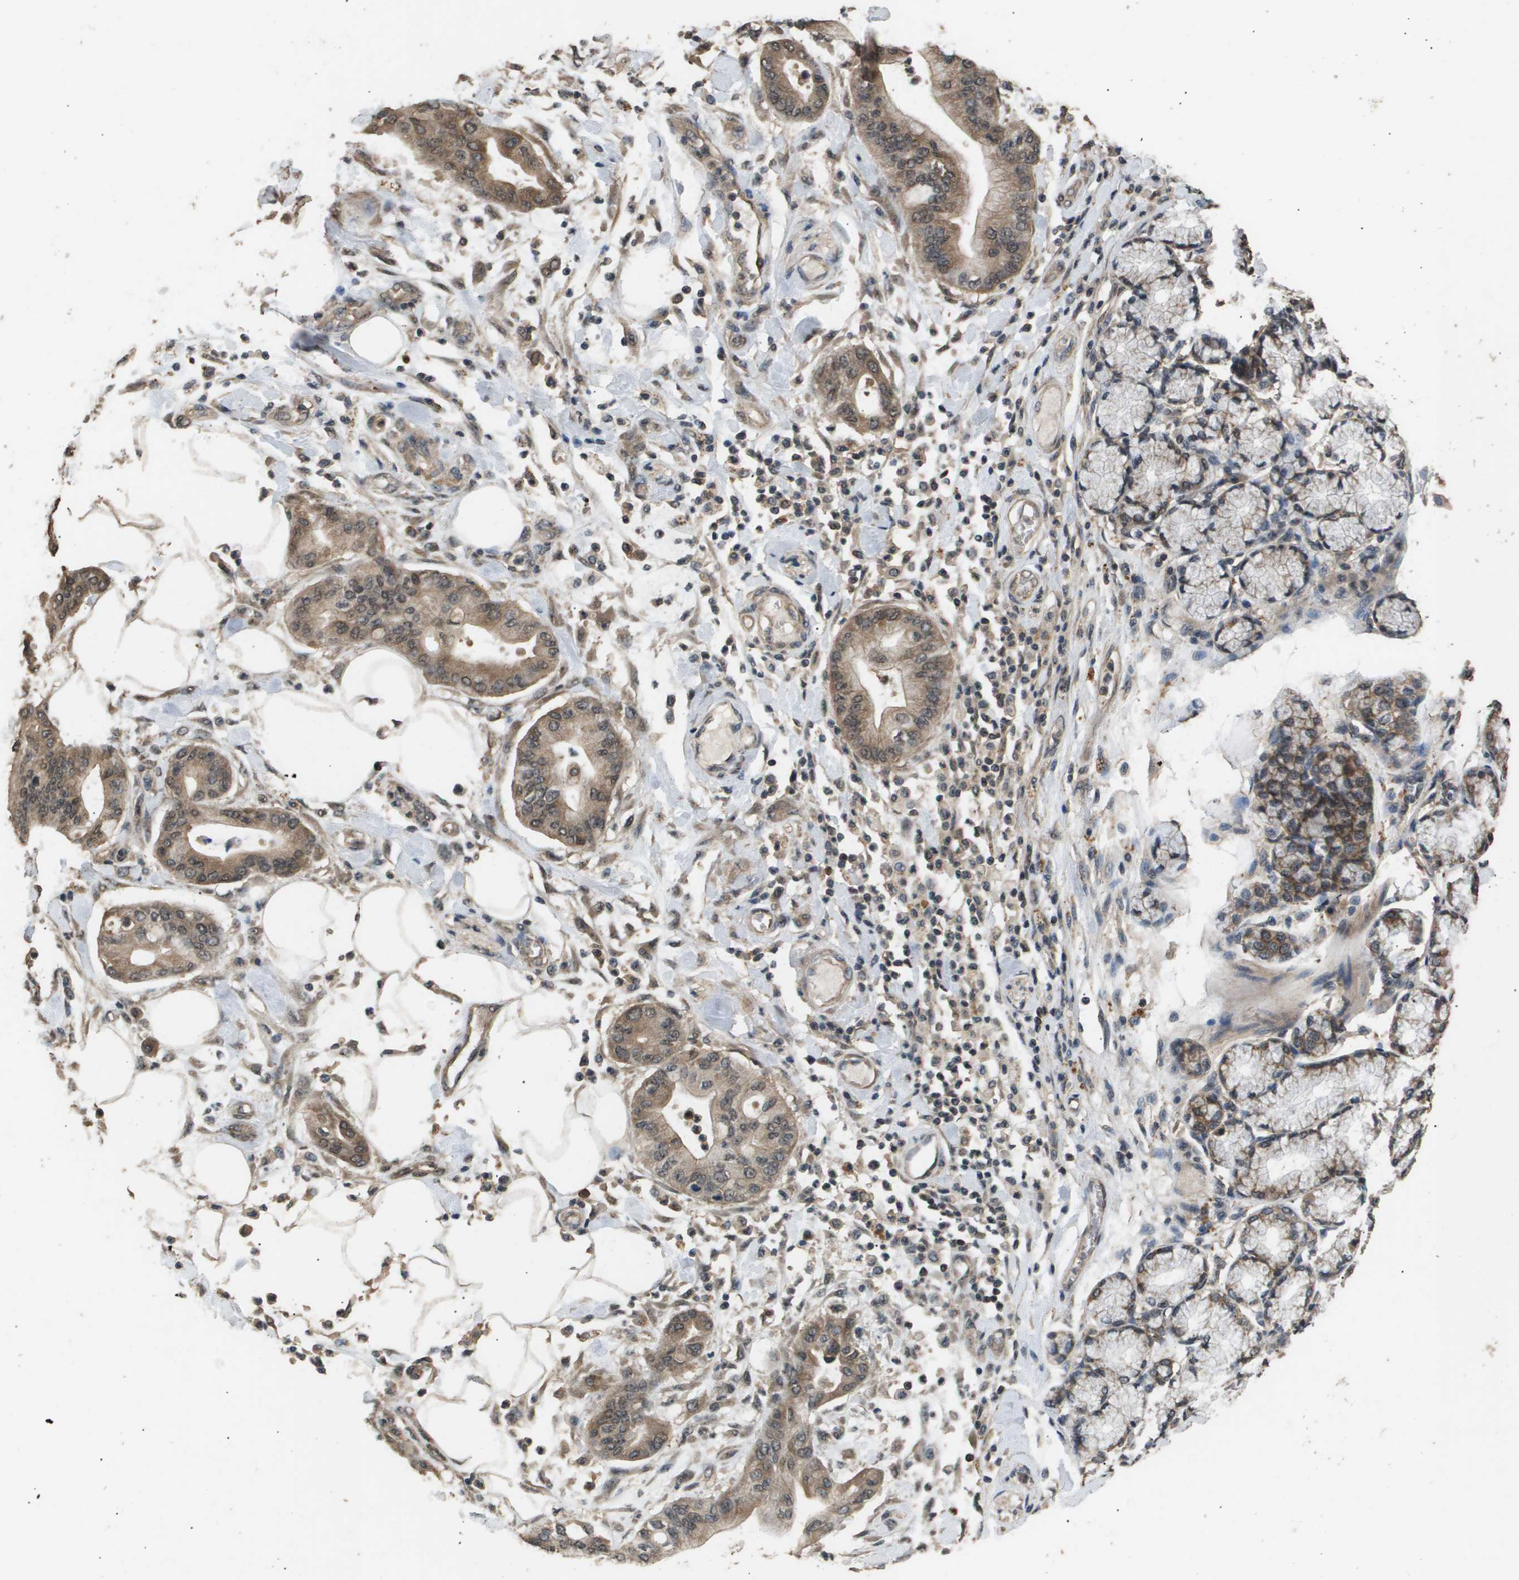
{"staining": {"intensity": "moderate", "quantity": ">75%", "location": "cytoplasmic/membranous"}, "tissue": "pancreatic cancer", "cell_type": "Tumor cells", "image_type": "cancer", "snomed": [{"axis": "morphology", "description": "Adenocarcinoma, NOS"}, {"axis": "morphology", "description": "Adenocarcinoma, metastatic, NOS"}, {"axis": "topography", "description": "Lymph node"}, {"axis": "topography", "description": "Pancreas"}, {"axis": "topography", "description": "Duodenum"}], "caption": "The histopathology image demonstrates staining of pancreatic metastatic adenocarcinoma, revealing moderate cytoplasmic/membranous protein staining (brown color) within tumor cells.", "gene": "ING1", "patient": {"sex": "female", "age": 64}}